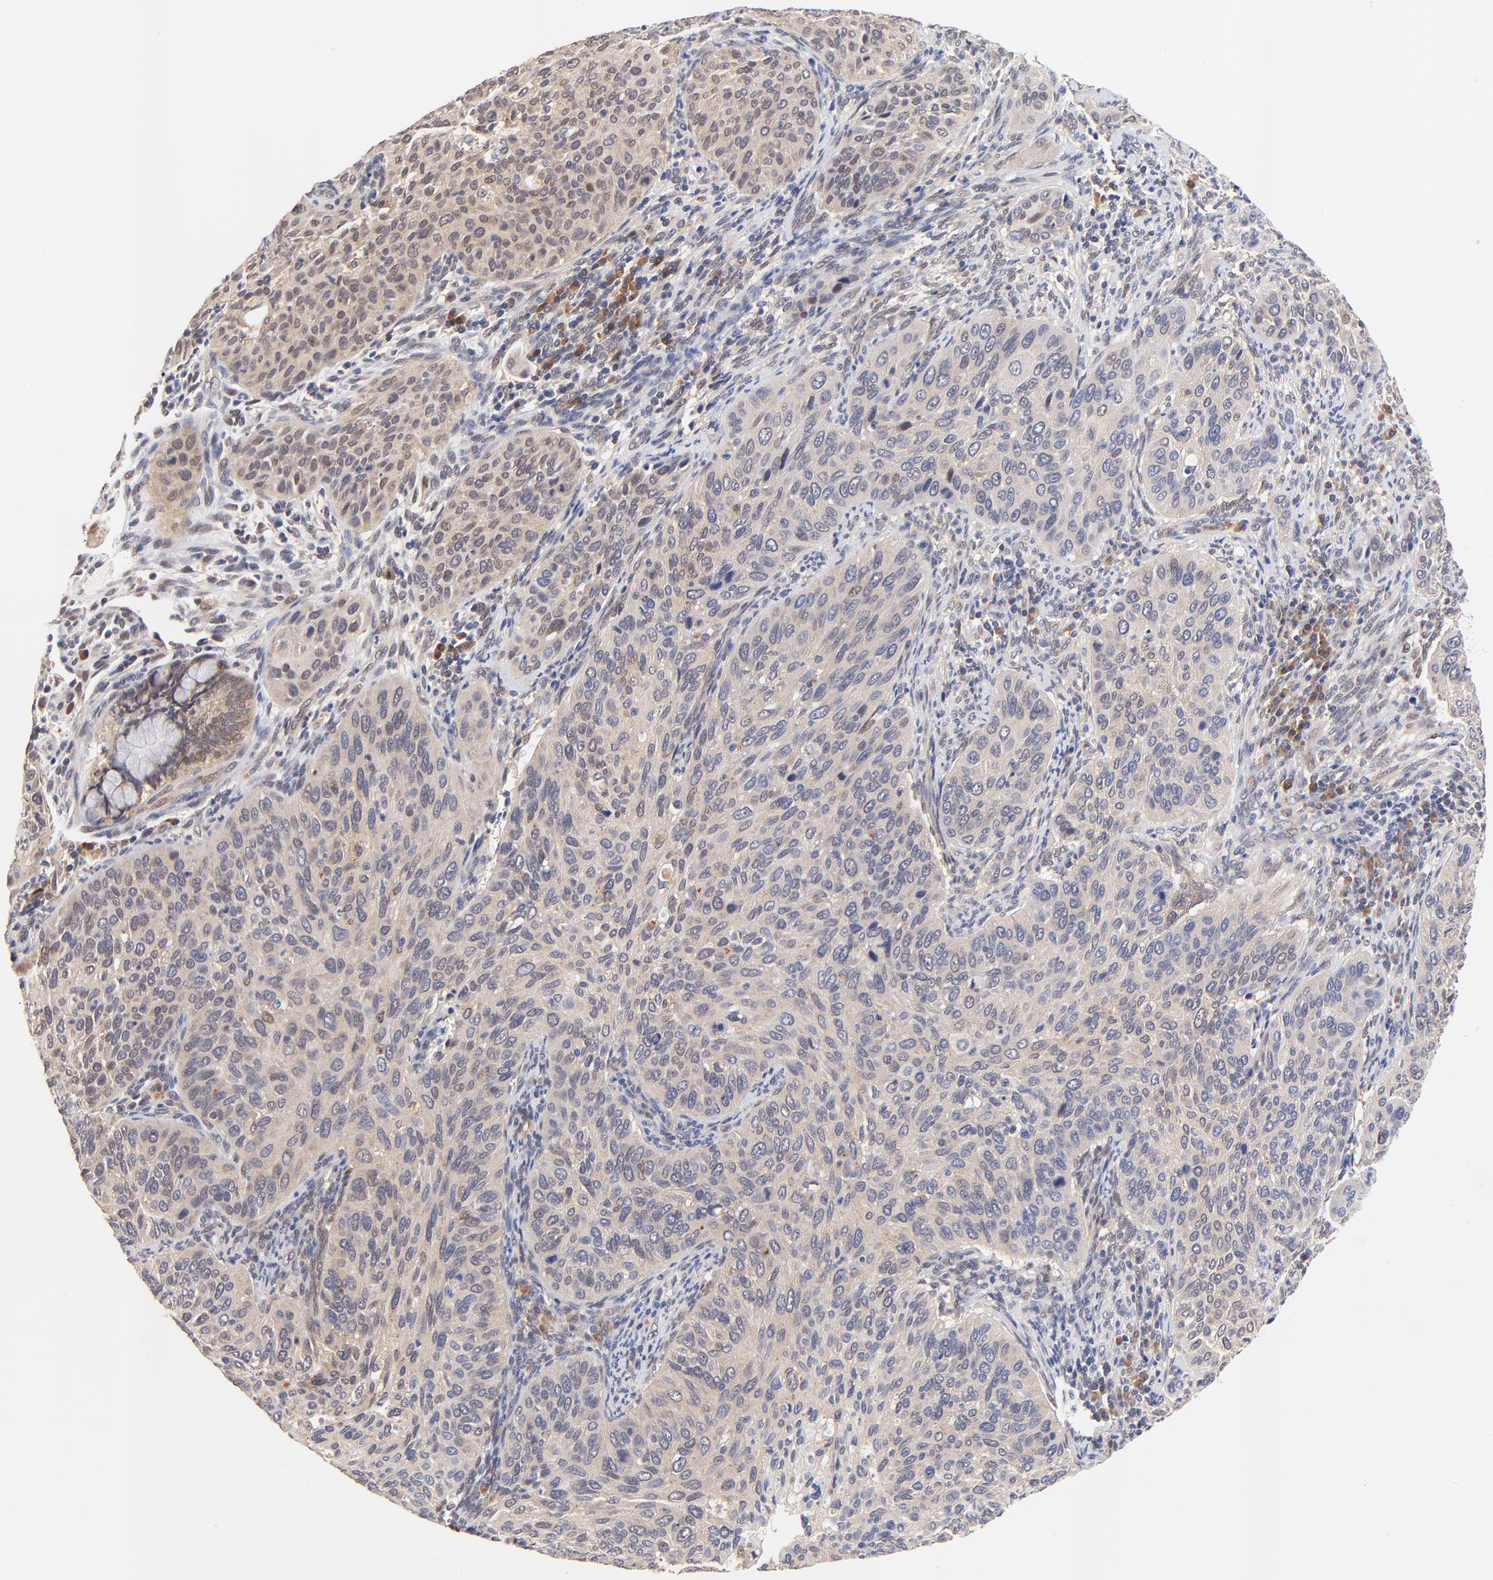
{"staining": {"intensity": "weak", "quantity": ">75%", "location": "cytoplasmic/membranous"}, "tissue": "cervical cancer", "cell_type": "Tumor cells", "image_type": "cancer", "snomed": [{"axis": "morphology", "description": "Squamous cell carcinoma, NOS"}, {"axis": "topography", "description": "Cervix"}], "caption": "This histopathology image exhibits squamous cell carcinoma (cervical) stained with immunohistochemistry (IHC) to label a protein in brown. The cytoplasmic/membranous of tumor cells show weak positivity for the protein. Nuclei are counter-stained blue.", "gene": "TXNL1", "patient": {"sex": "female", "age": 57}}